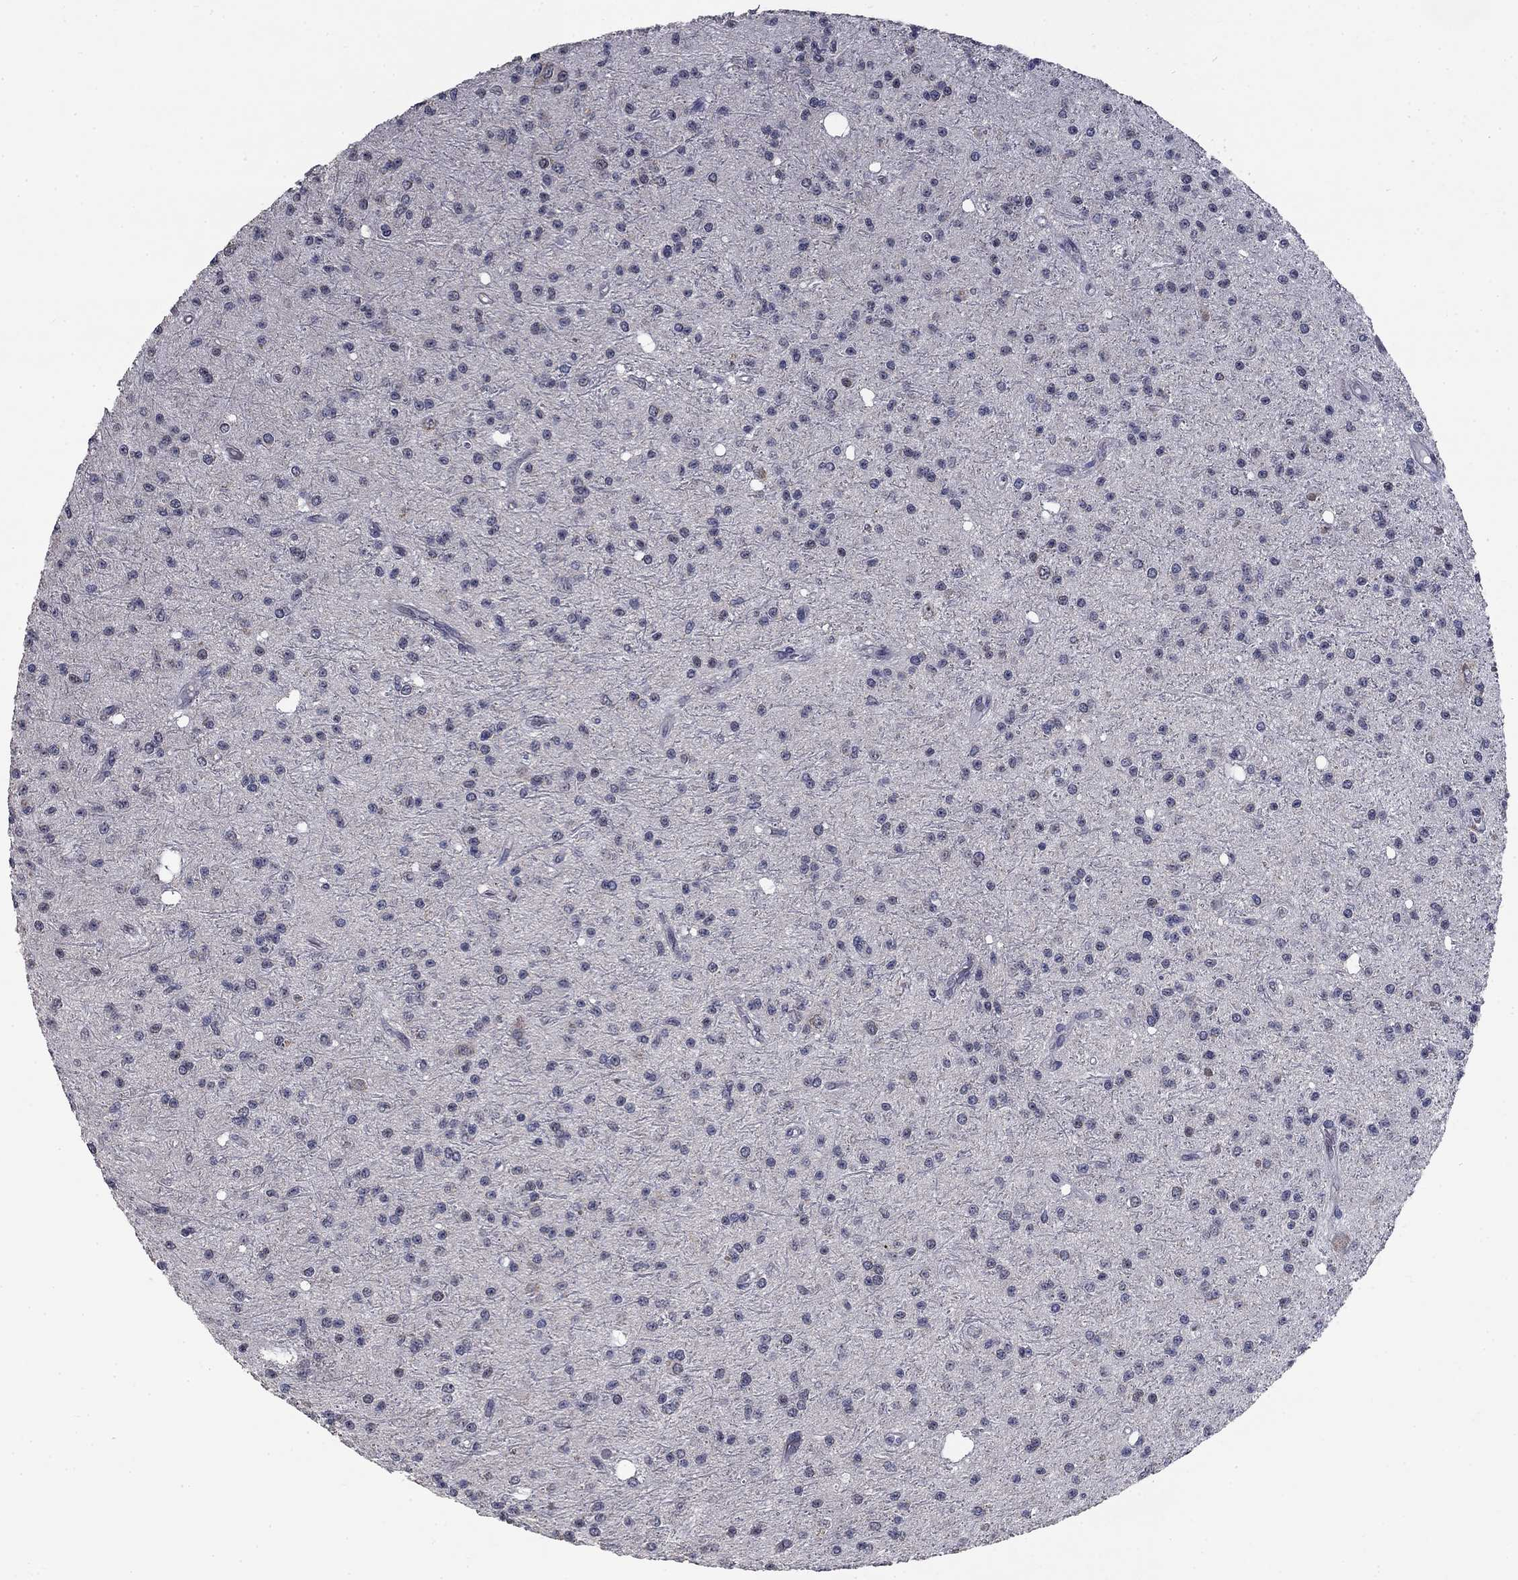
{"staining": {"intensity": "negative", "quantity": "none", "location": "none"}, "tissue": "glioma", "cell_type": "Tumor cells", "image_type": "cancer", "snomed": [{"axis": "morphology", "description": "Glioma, malignant, Low grade"}, {"axis": "topography", "description": "Brain"}], "caption": "Protein analysis of malignant glioma (low-grade) reveals no significant expression in tumor cells.", "gene": "SPATA33", "patient": {"sex": "male", "age": 27}}